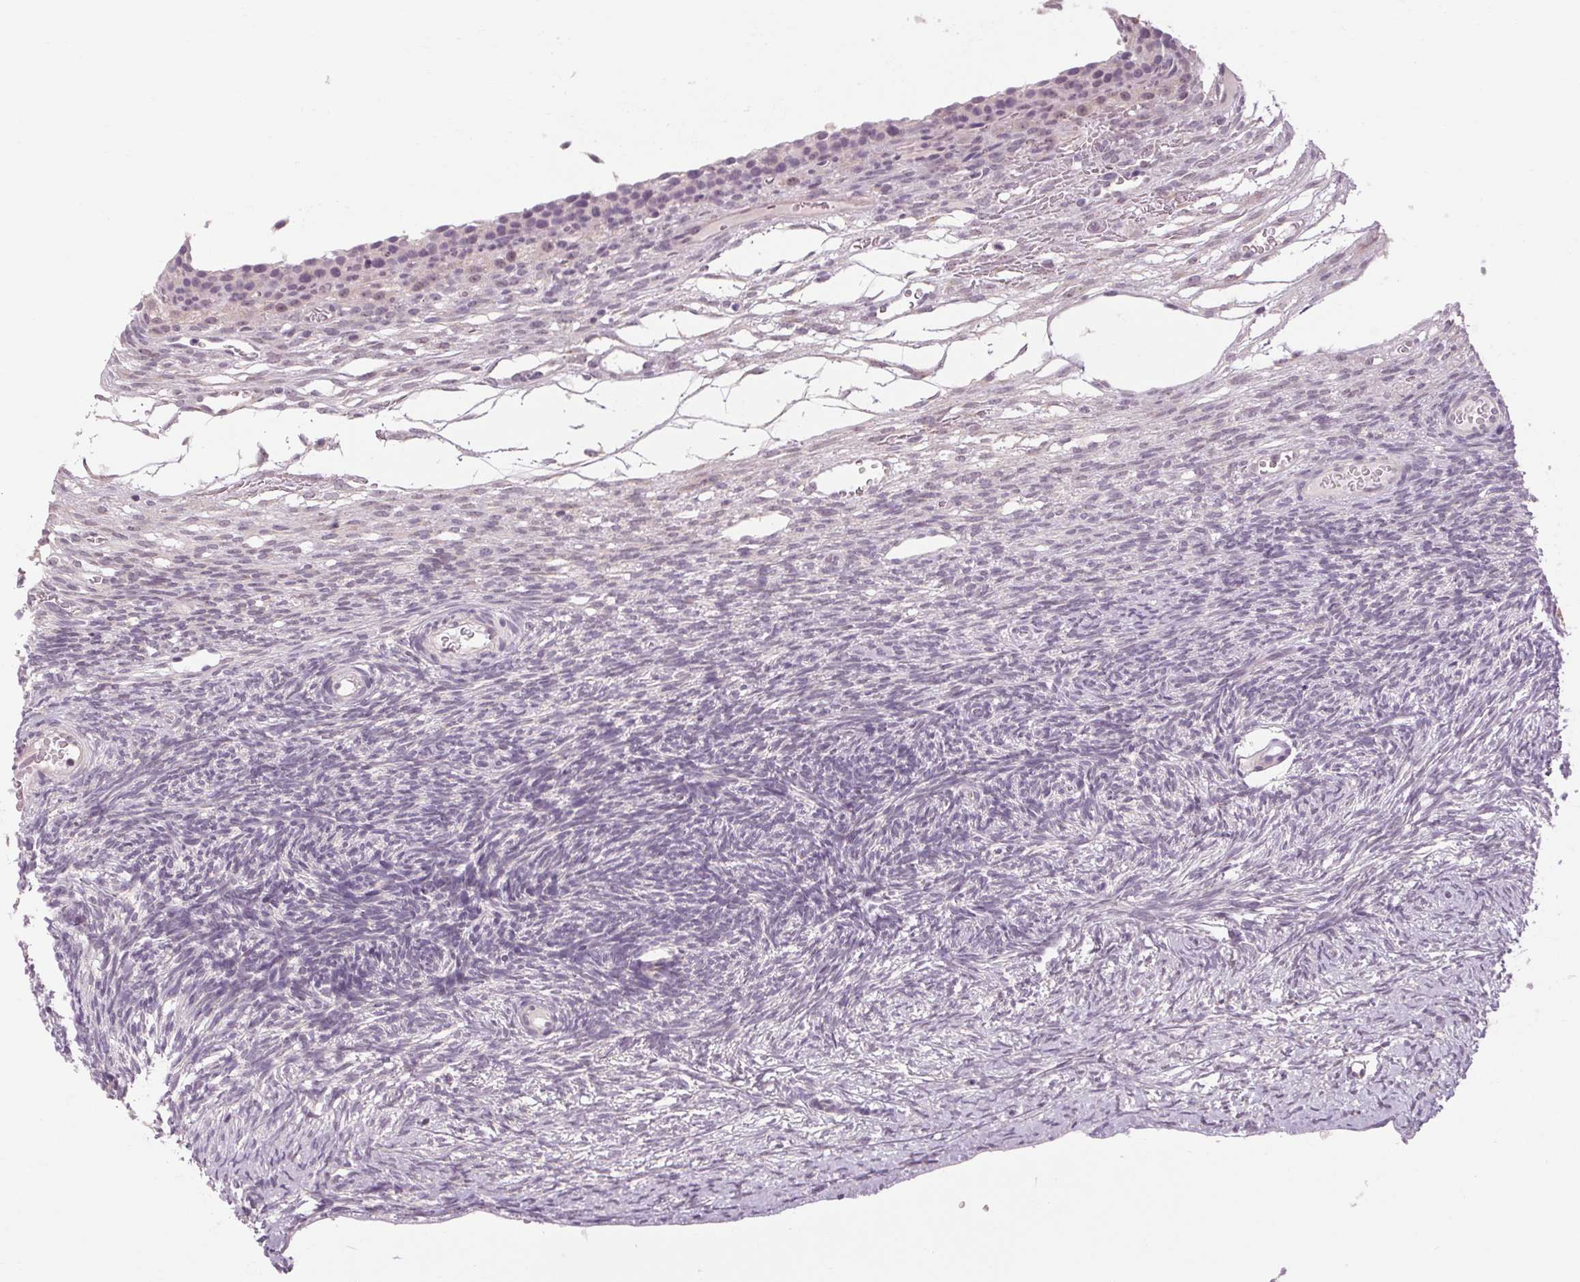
{"staining": {"intensity": "negative", "quantity": "none", "location": "none"}, "tissue": "ovary", "cell_type": "Follicle cells", "image_type": "normal", "snomed": [{"axis": "morphology", "description": "Normal tissue, NOS"}, {"axis": "topography", "description": "Ovary"}], "caption": "High magnification brightfield microscopy of normal ovary stained with DAB (3,3'-diaminobenzidine) (brown) and counterstained with hematoxylin (blue): follicle cells show no significant staining. (Immunohistochemistry, brightfield microscopy, high magnification).", "gene": "KLHL40", "patient": {"sex": "female", "age": 34}}